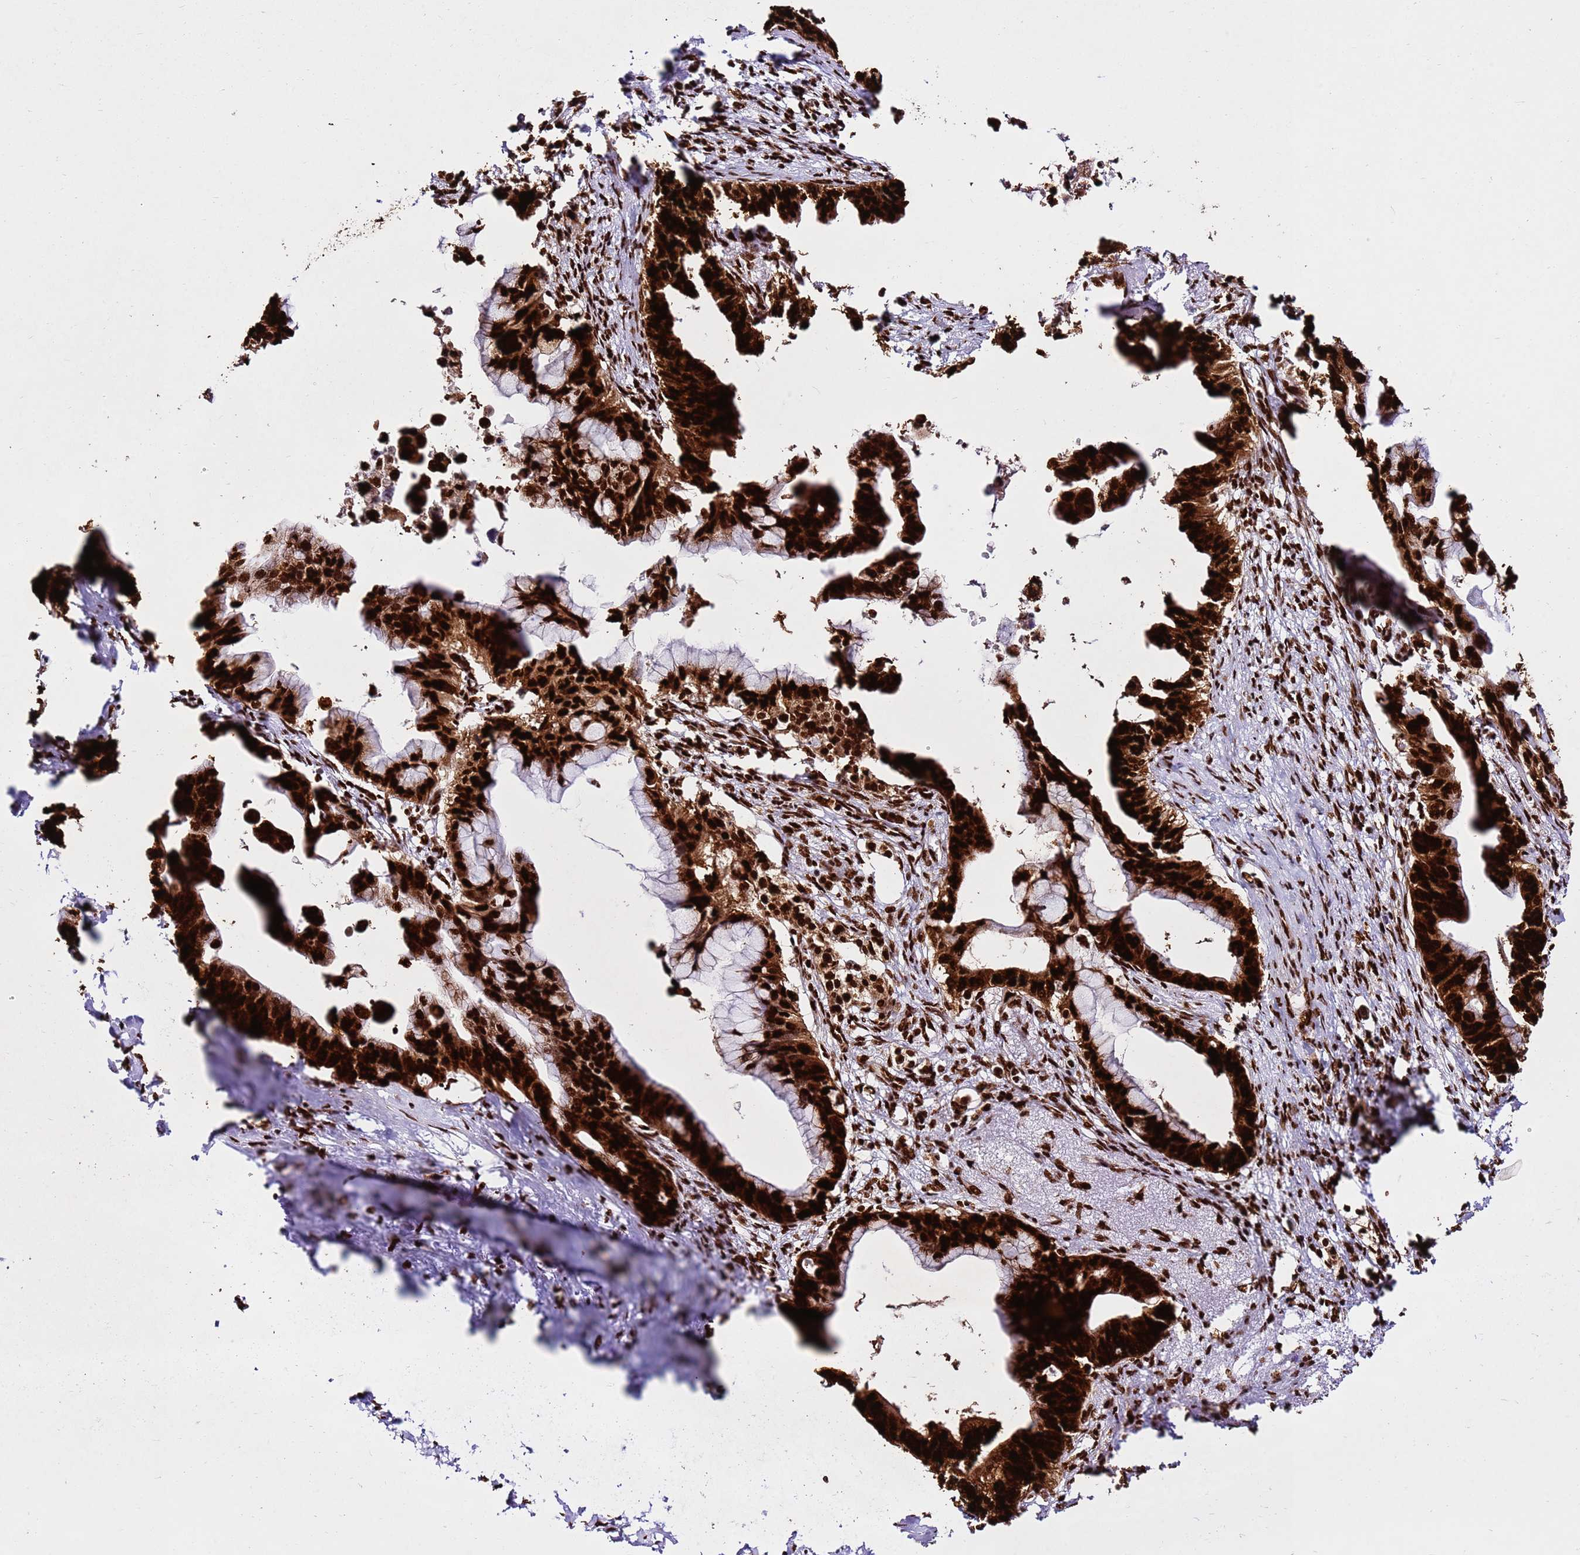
{"staining": {"intensity": "strong", "quantity": ">75%", "location": "nuclear"}, "tissue": "pancreatic cancer", "cell_type": "Tumor cells", "image_type": "cancer", "snomed": [{"axis": "morphology", "description": "Adenocarcinoma, NOS"}, {"axis": "topography", "description": "Pancreas"}], "caption": "Tumor cells show high levels of strong nuclear expression in about >75% of cells in adenocarcinoma (pancreatic).", "gene": "HNRNPAB", "patient": {"sex": "female", "age": 83}}